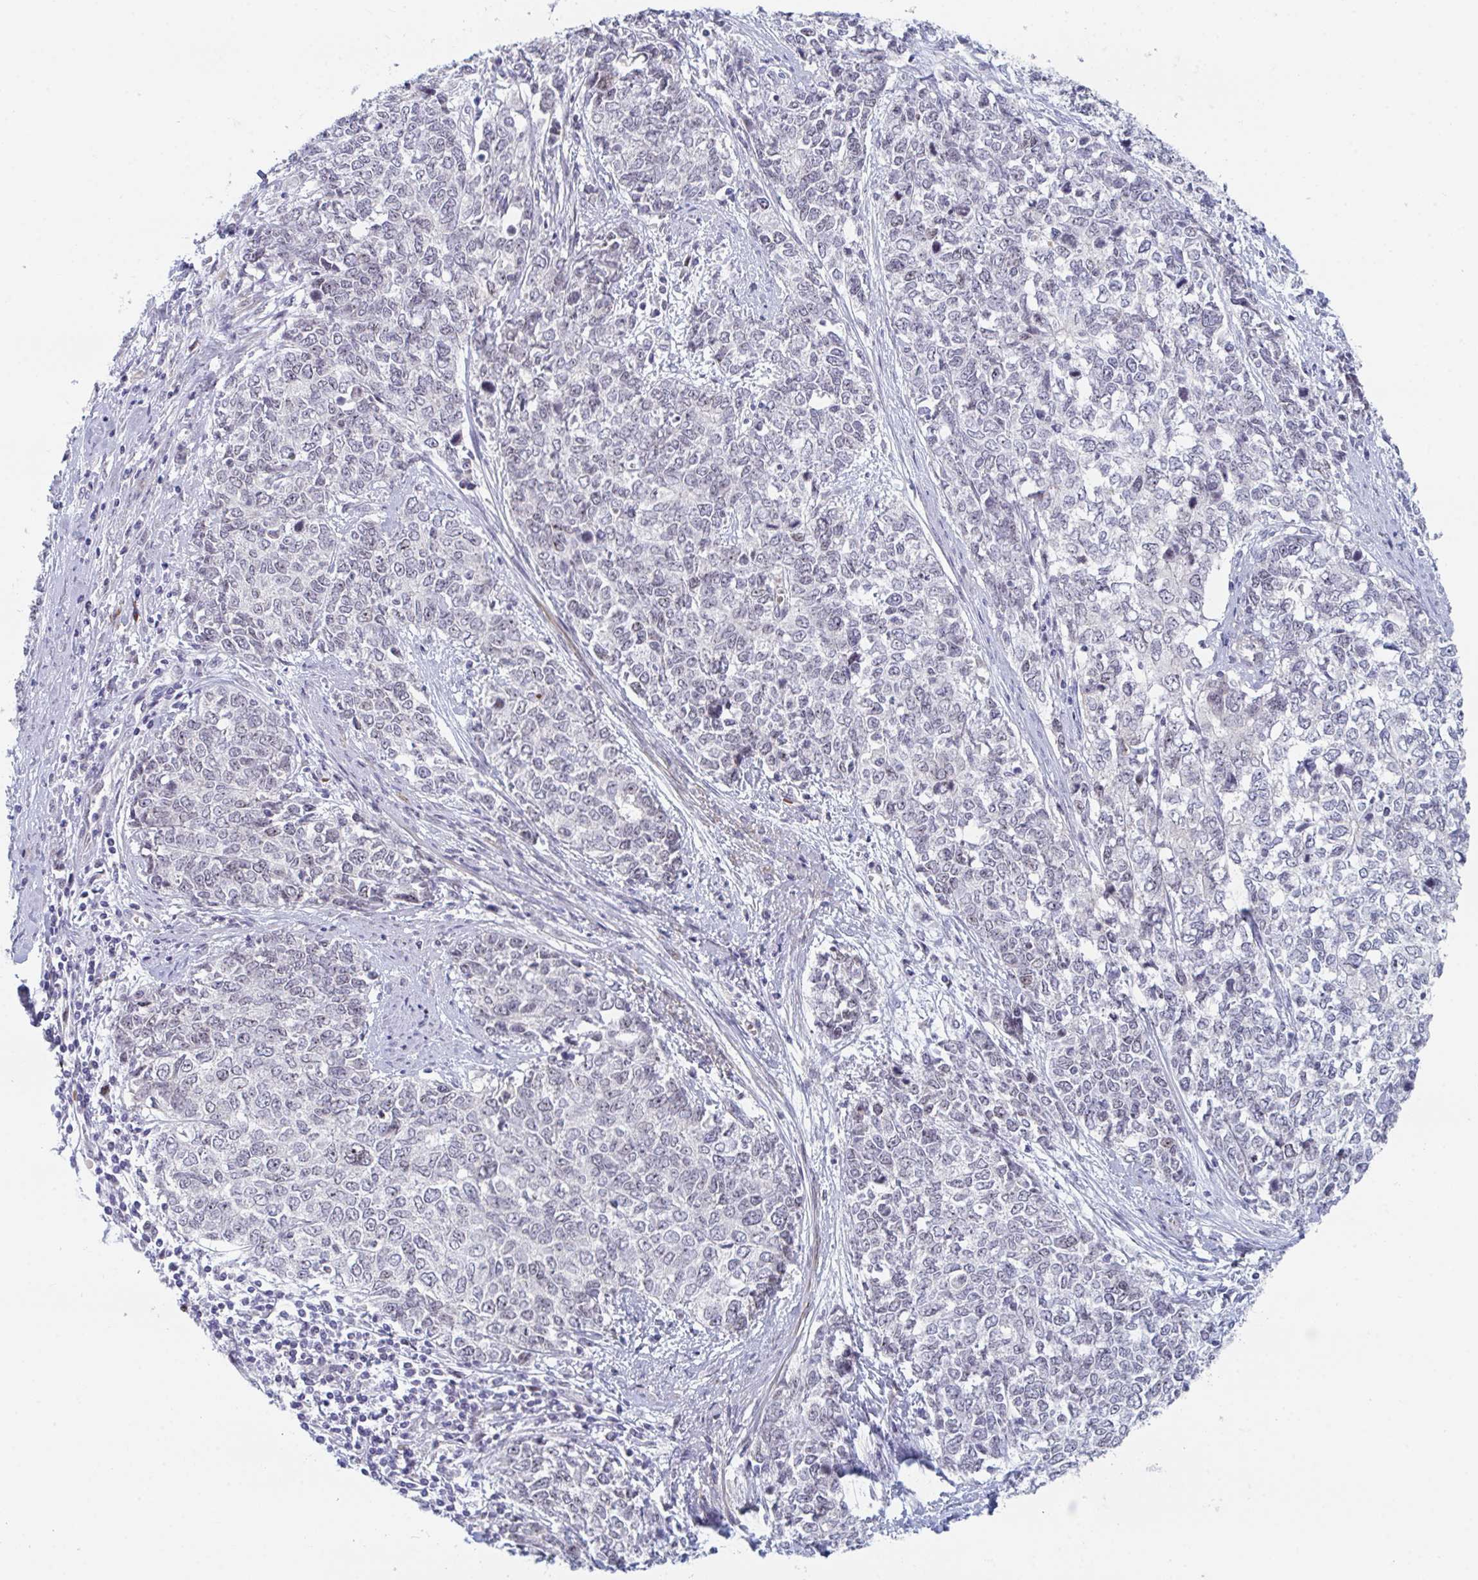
{"staining": {"intensity": "negative", "quantity": "none", "location": "none"}, "tissue": "cervical cancer", "cell_type": "Tumor cells", "image_type": "cancer", "snomed": [{"axis": "morphology", "description": "Adenocarcinoma, NOS"}, {"axis": "topography", "description": "Cervix"}], "caption": "A high-resolution histopathology image shows immunohistochemistry staining of cervical cancer (adenocarcinoma), which demonstrates no significant positivity in tumor cells.", "gene": "CENPT", "patient": {"sex": "female", "age": 63}}